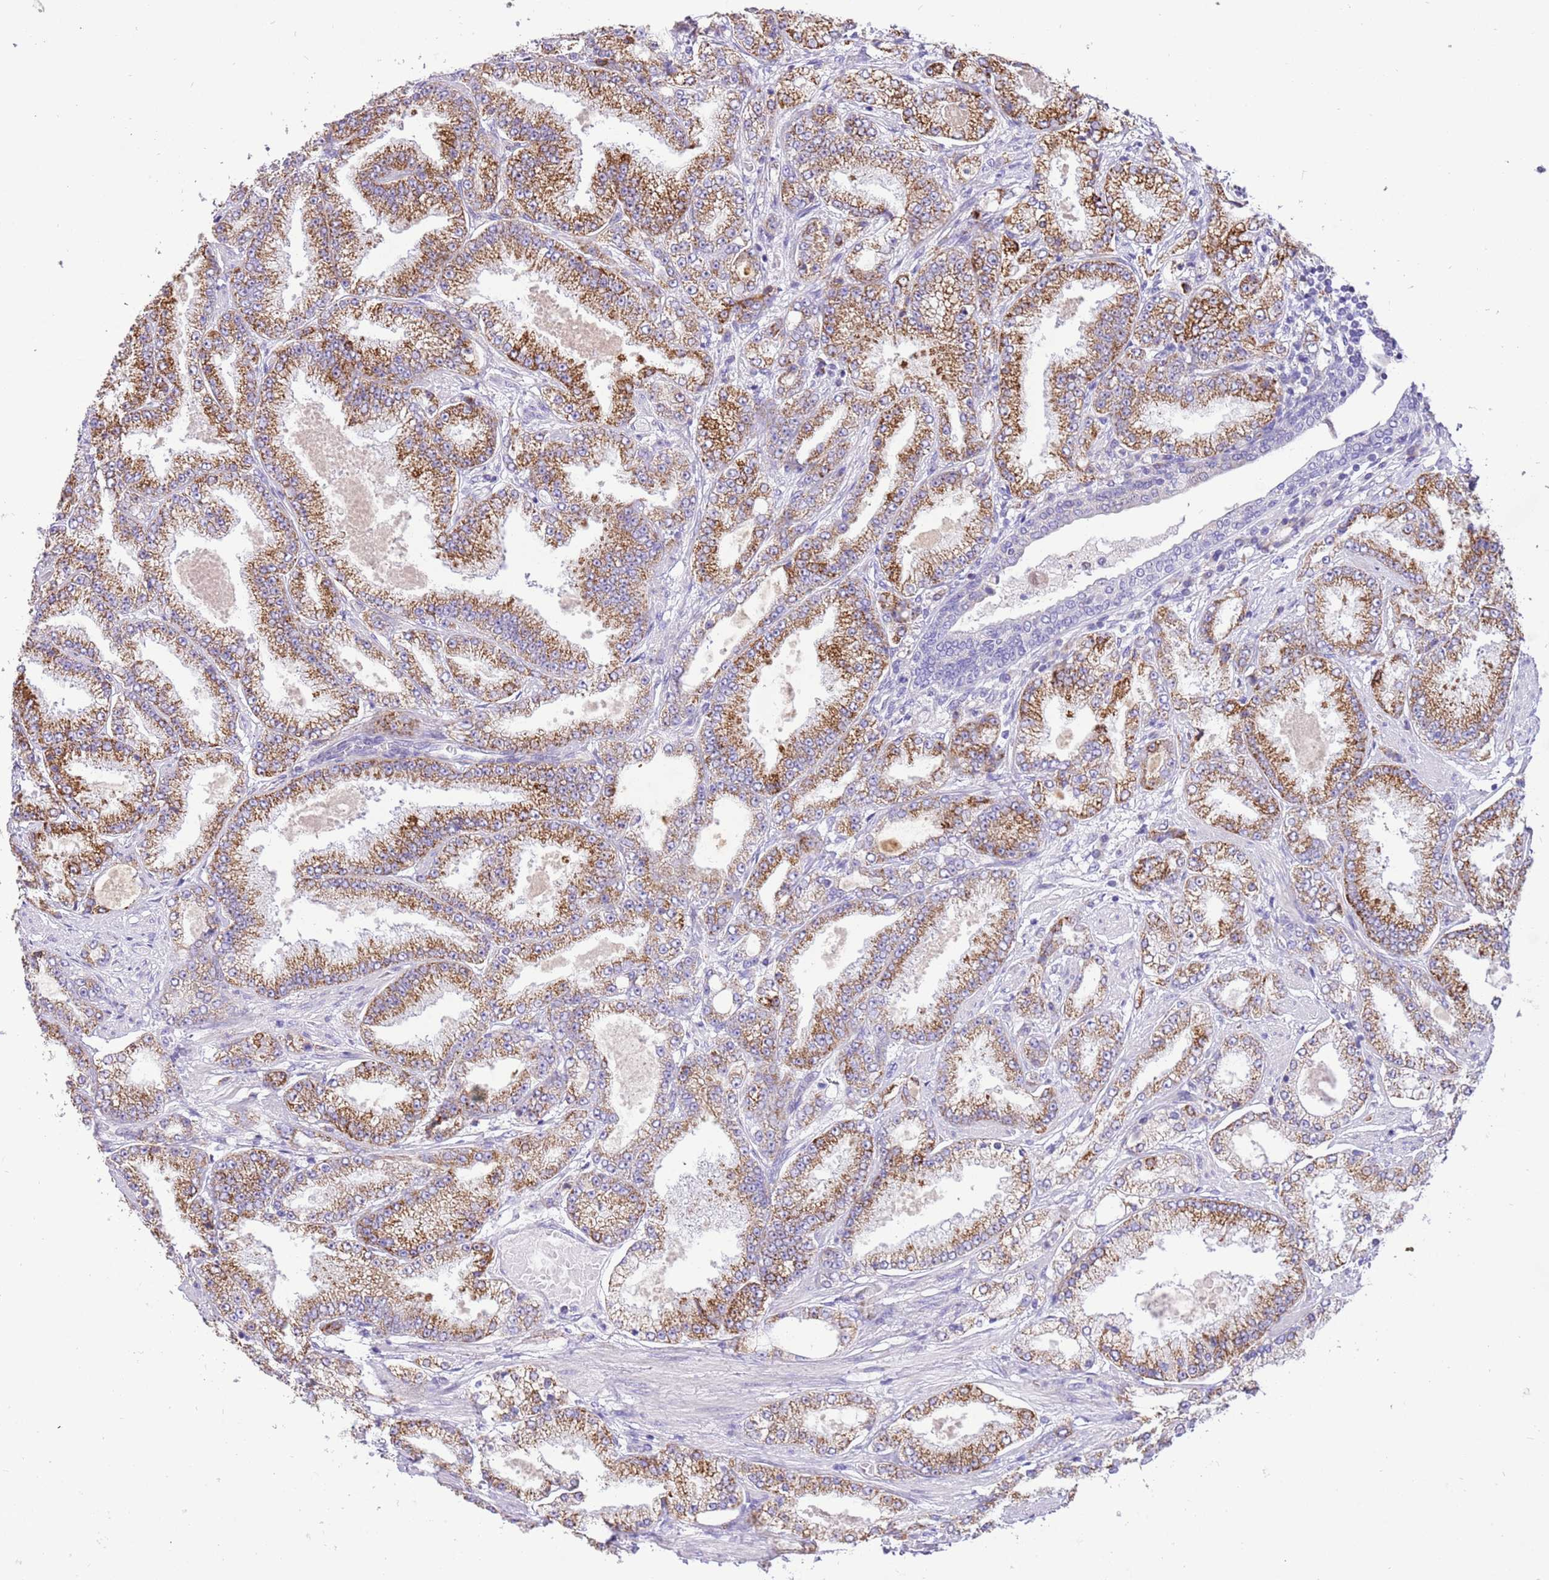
{"staining": {"intensity": "moderate", "quantity": ">75%", "location": "cytoplasmic/membranous"}, "tissue": "prostate cancer", "cell_type": "Tumor cells", "image_type": "cancer", "snomed": [{"axis": "morphology", "description": "Adenocarcinoma, High grade"}, {"axis": "topography", "description": "Prostate"}], "caption": "High-power microscopy captured an IHC micrograph of high-grade adenocarcinoma (prostate), revealing moderate cytoplasmic/membranous expression in about >75% of tumor cells.", "gene": "COX17", "patient": {"sex": "male", "age": 68}}